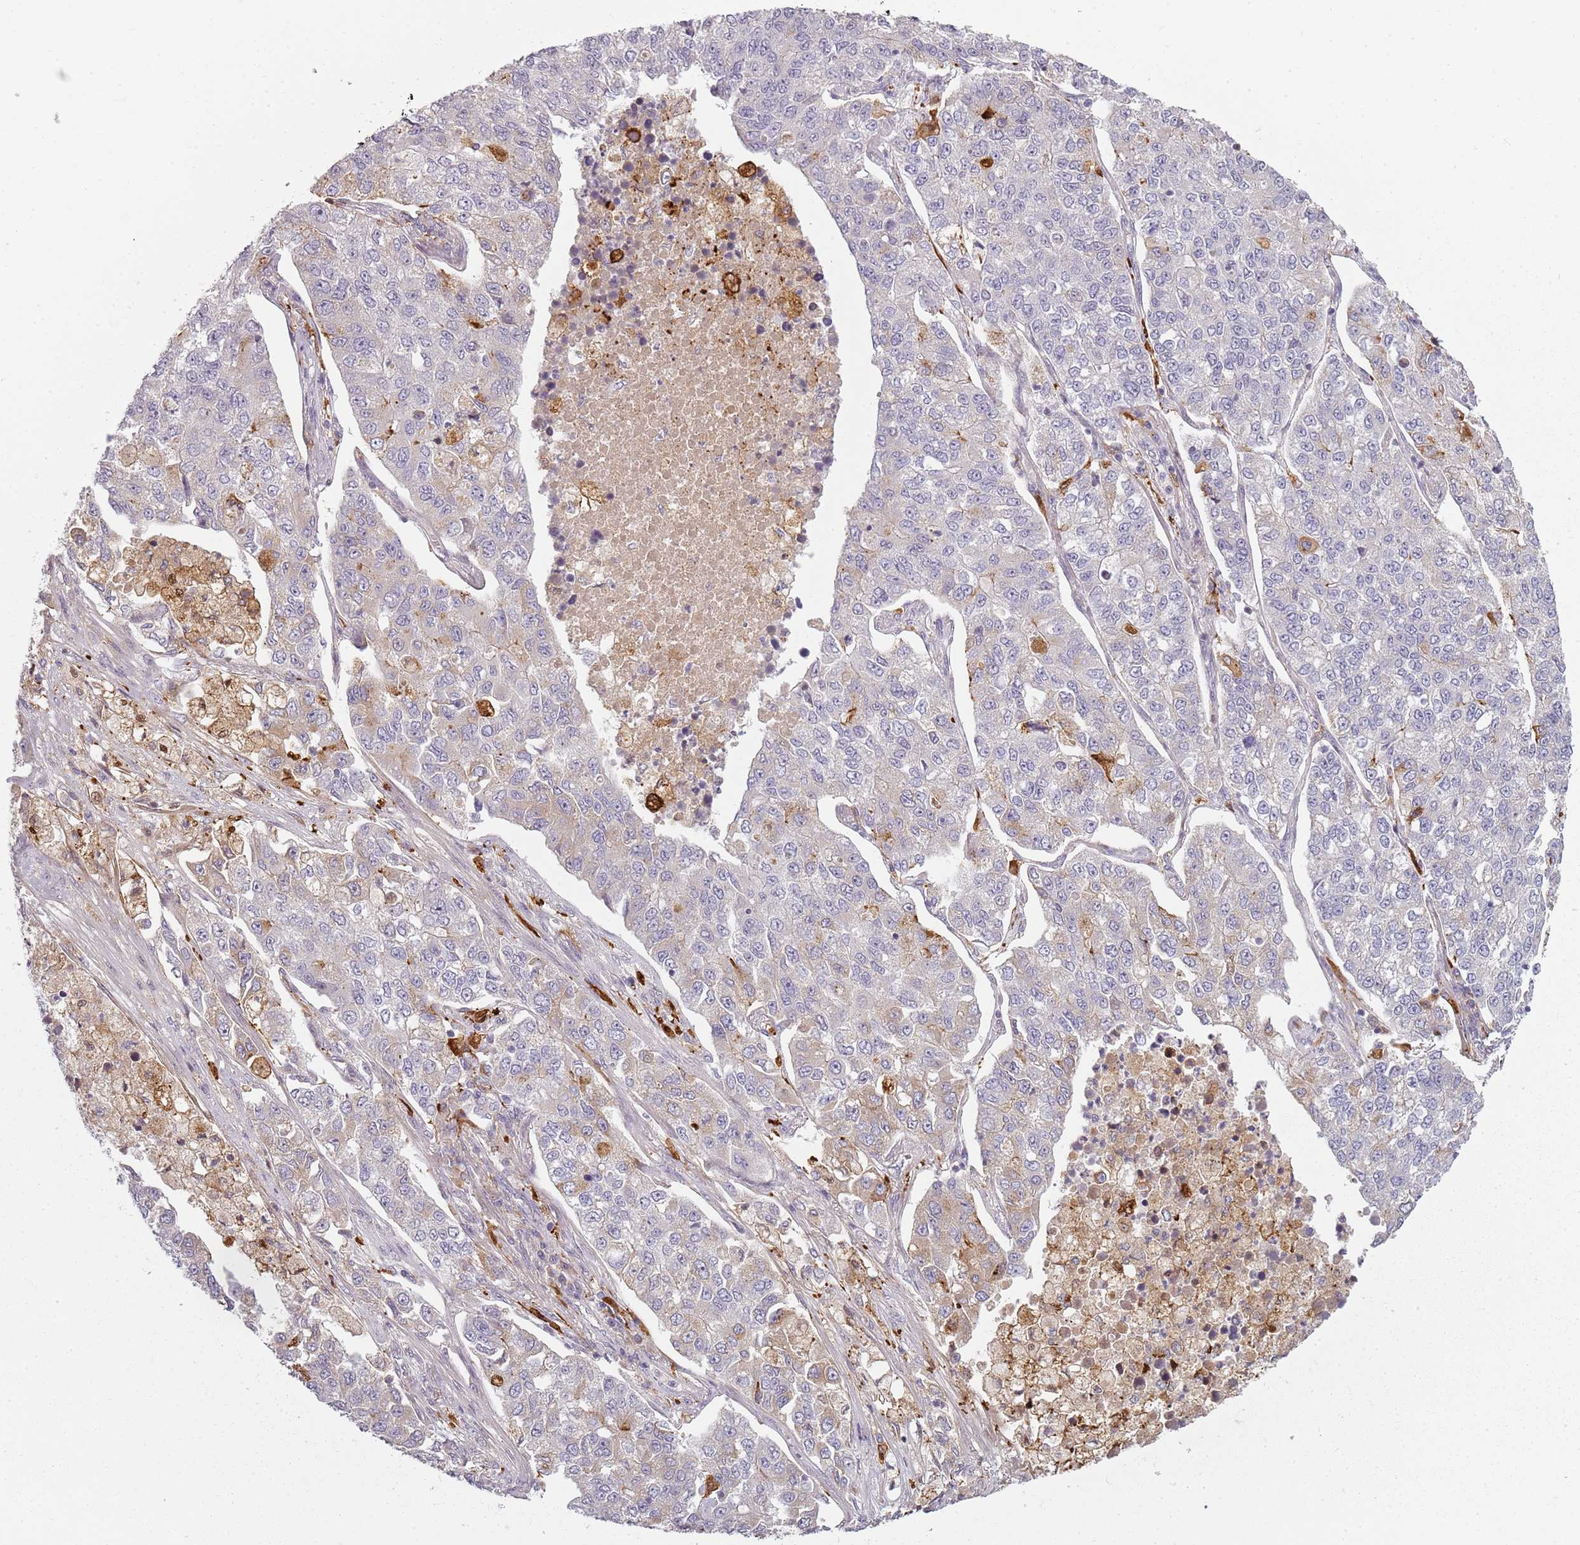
{"staining": {"intensity": "negative", "quantity": "none", "location": "none"}, "tissue": "lung cancer", "cell_type": "Tumor cells", "image_type": "cancer", "snomed": [{"axis": "morphology", "description": "Adenocarcinoma, NOS"}, {"axis": "topography", "description": "Lung"}], "caption": "An immunohistochemistry micrograph of lung cancer (adenocarcinoma) is shown. There is no staining in tumor cells of lung cancer (adenocarcinoma). (DAB IHC visualized using brightfield microscopy, high magnification).", "gene": "CC2D2B", "patient": {"sex": "male", "age": 49}}